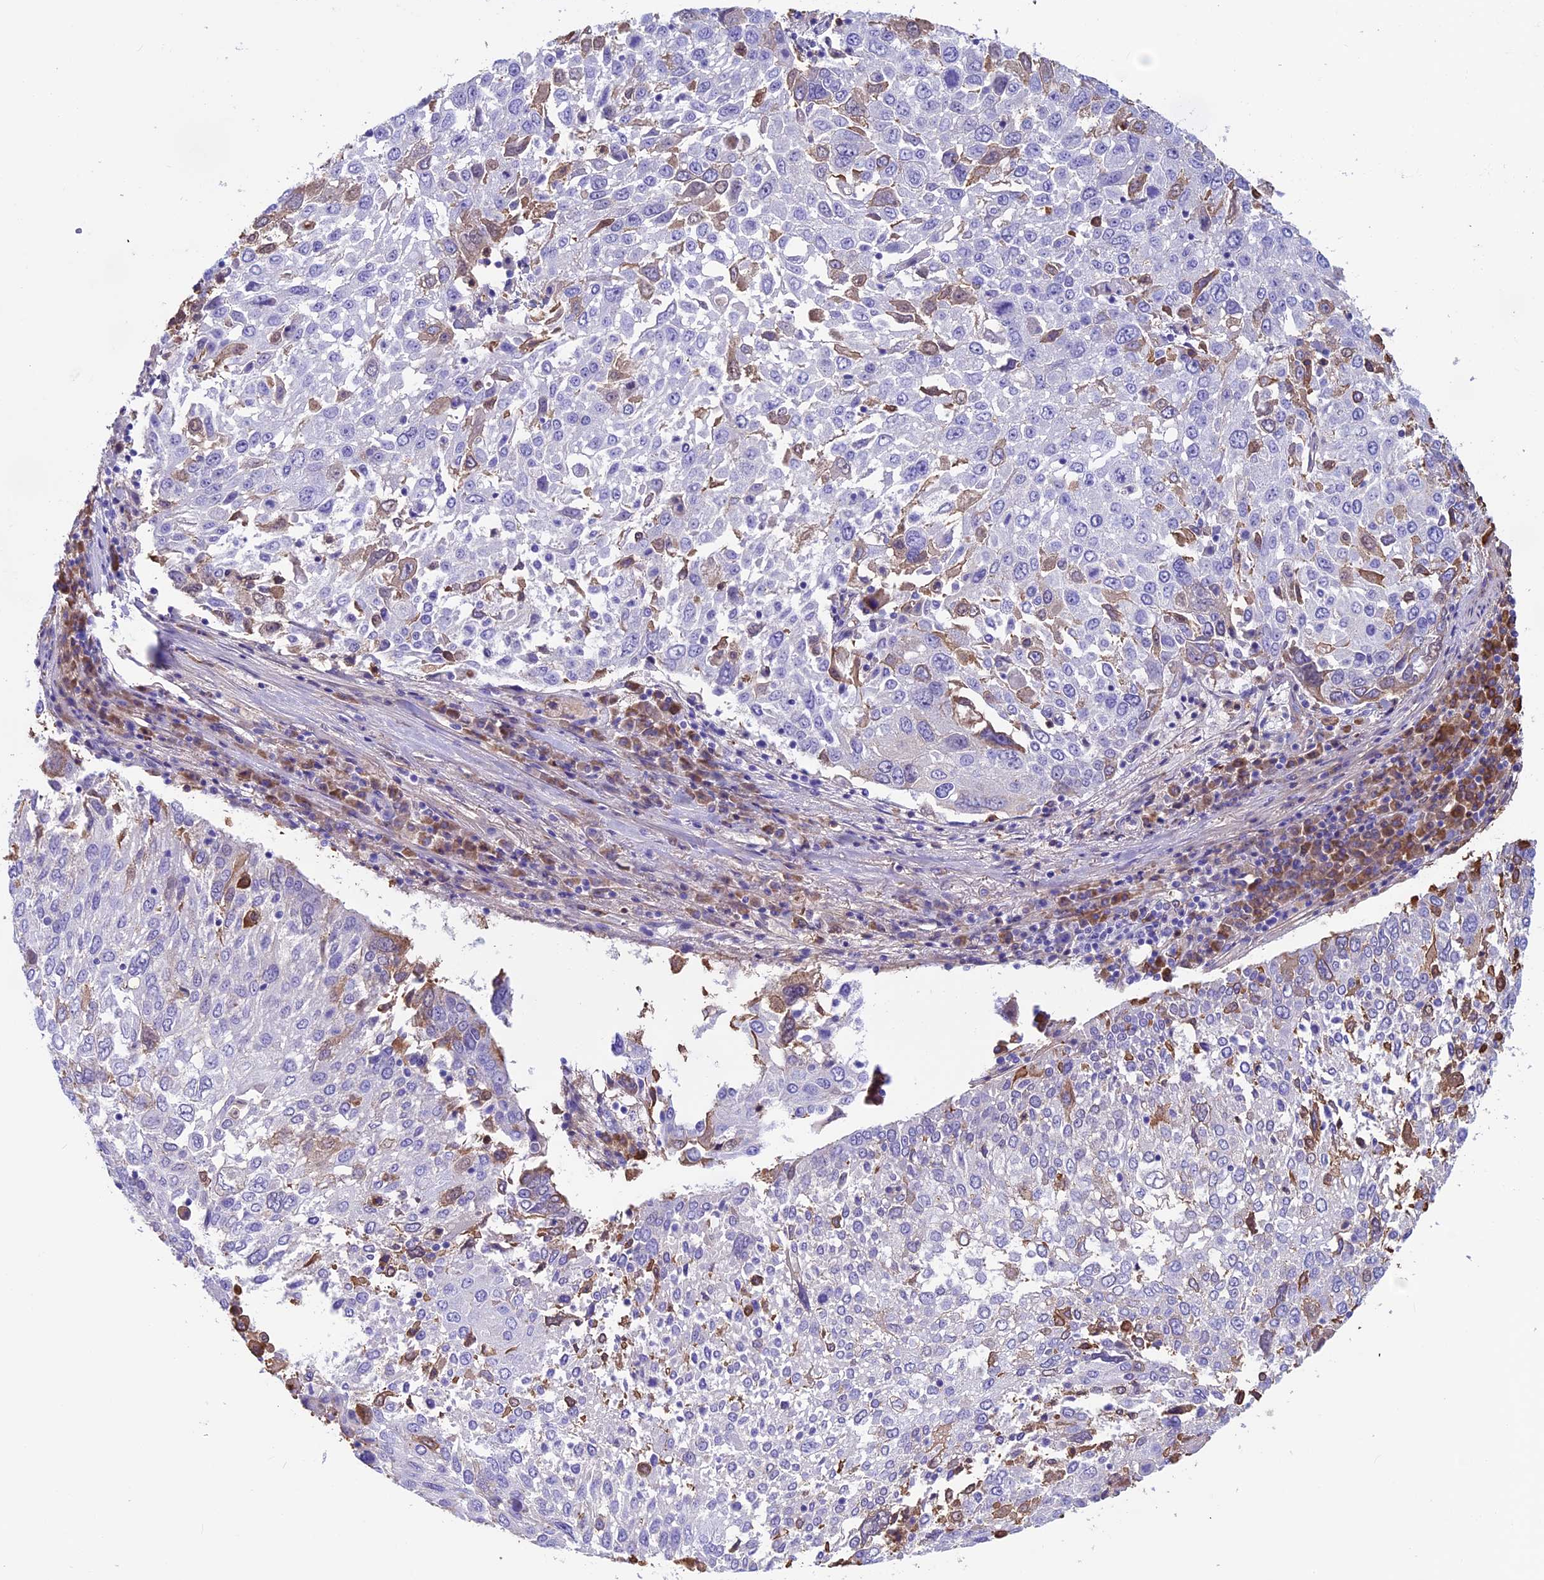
{"staining": {"intensity": "weak", "quantity": "<25%", "location": "cytoplasmic/membranous"}, "tissue": "lung cancer", "cell_type": "Tumor cells", "image_type": "cancer", "snomed": [{"axis": "morphology", "description": "Squamous cell carcinoma, NOS"}, {"axis": "topography", "description": "Lung"}], "caption": "Tumor cells show no significant positivity in squamous cell carcinoma (lung).", "gene": "IGSF6", "patient": {"sex": "male", "age": 65}}